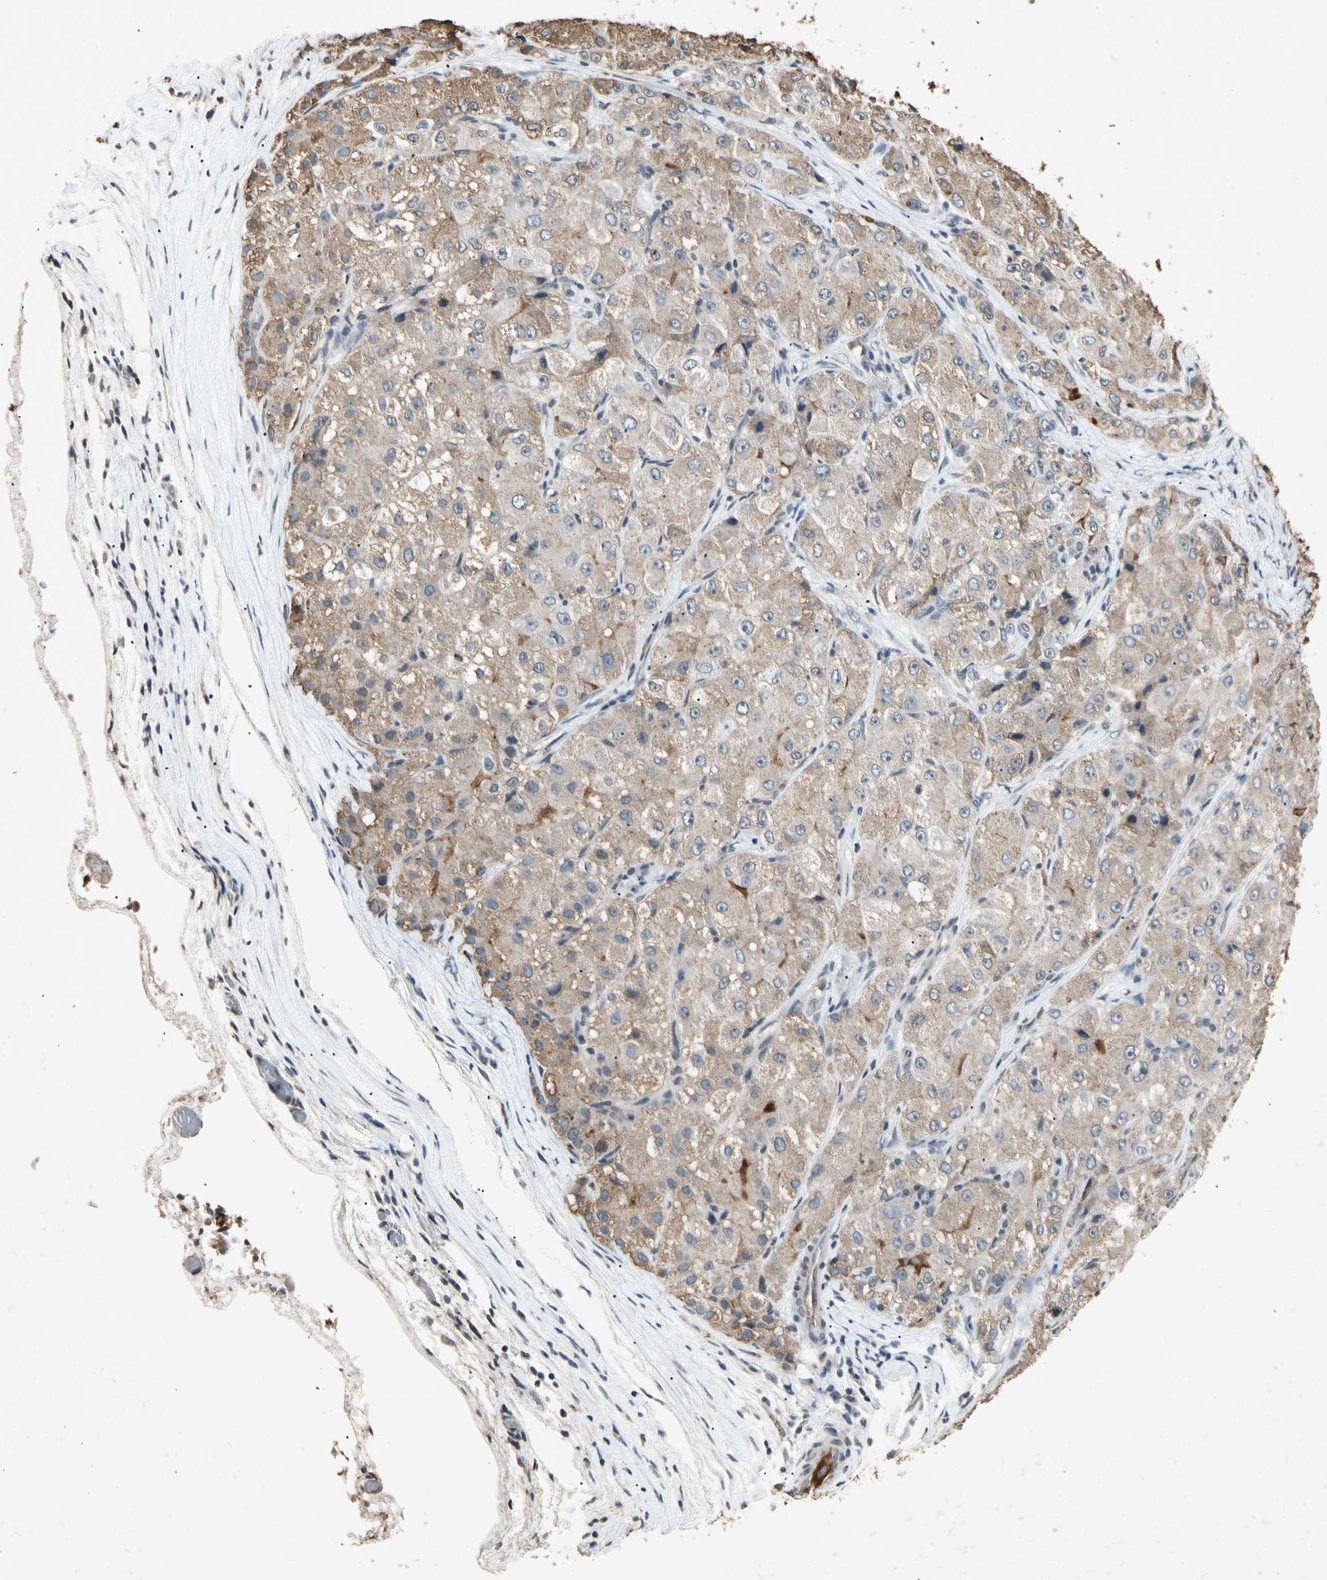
{"staining": {"intensity": "weak", "quantity": ">75%", "location": "cytoplasmic/membranous"}, "tissue": "liver cancer", "cell_type": "Tumor cells", "image_type": "cancer", "snomed": [{"axis": "morphology", "description": "Carcinoma, Hepatocellular, NOS"}, {"axis": "topography", "description": "Liver"}], "caption": "A brown stain highlights weak cytoplasmic/membranous staining of a protein in human liver cancer (hepatocellular carcinoma) tumor cells.", "gene": "CP", "patient": {"sex": "male", "age": 80}}